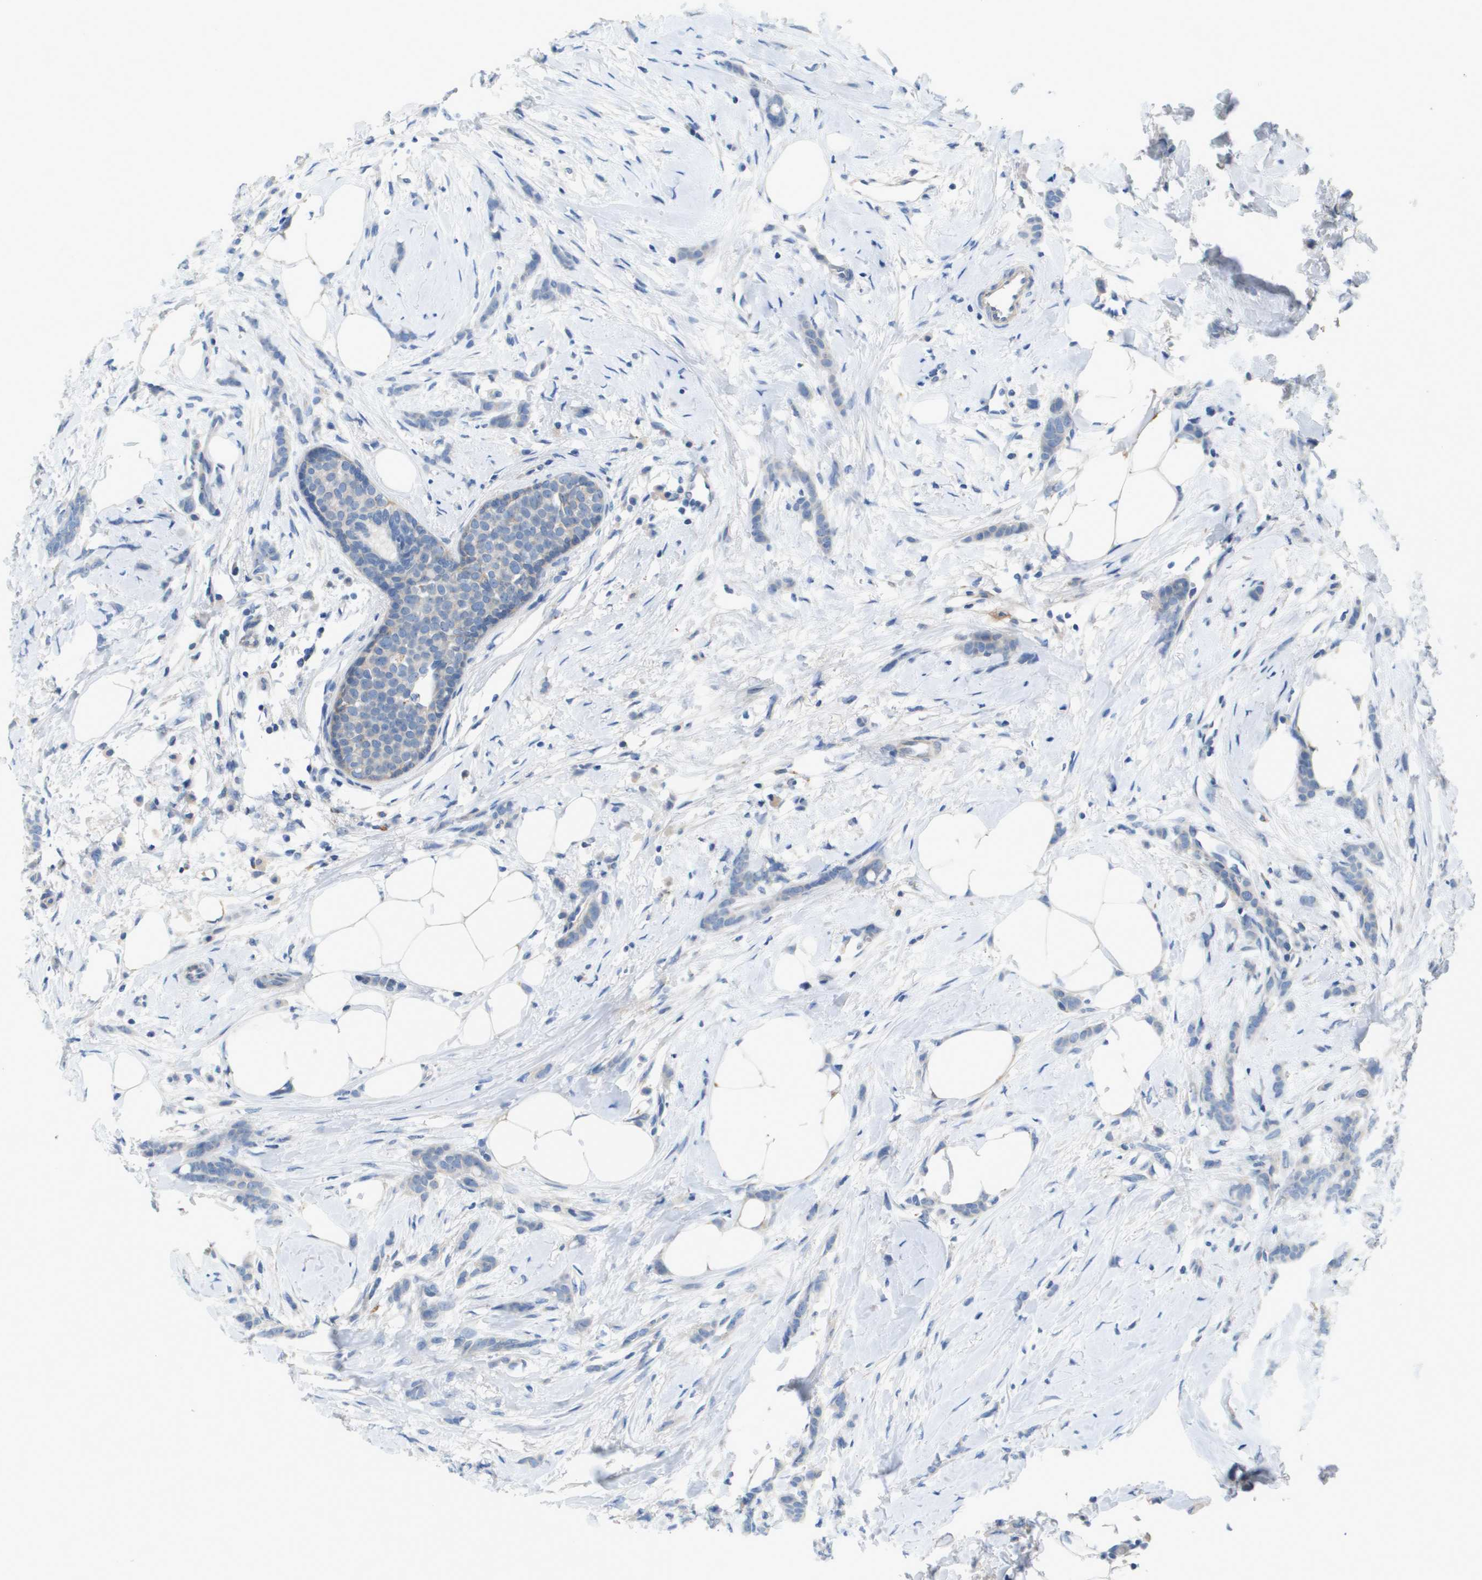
{"staining": {"intensity": "negative", "quantity": "none", "location": "none"}, "tissue": "breast cancer", "cell_type": "Tumor cells", "image_type": "cancer", "snomed": [{"axis": "morphology", "description": "Lobular carcinoma, in situ"}, {"axis": "morphology", "description": "Lobular carcinoma"}, {"axis": "topography", "description": "Breast"}], "caption": "Immunohistochemistry (IHC) histopathology image of neoplastic tissue: breast cancer stained with DAB (3,3'-diaminobenzidine) exhibits no significant protein positivity in tumor cells. Nuclei are stained in blue.", "gene": "B3GNT5", "patient": {"sex": "female", "age": 41}}